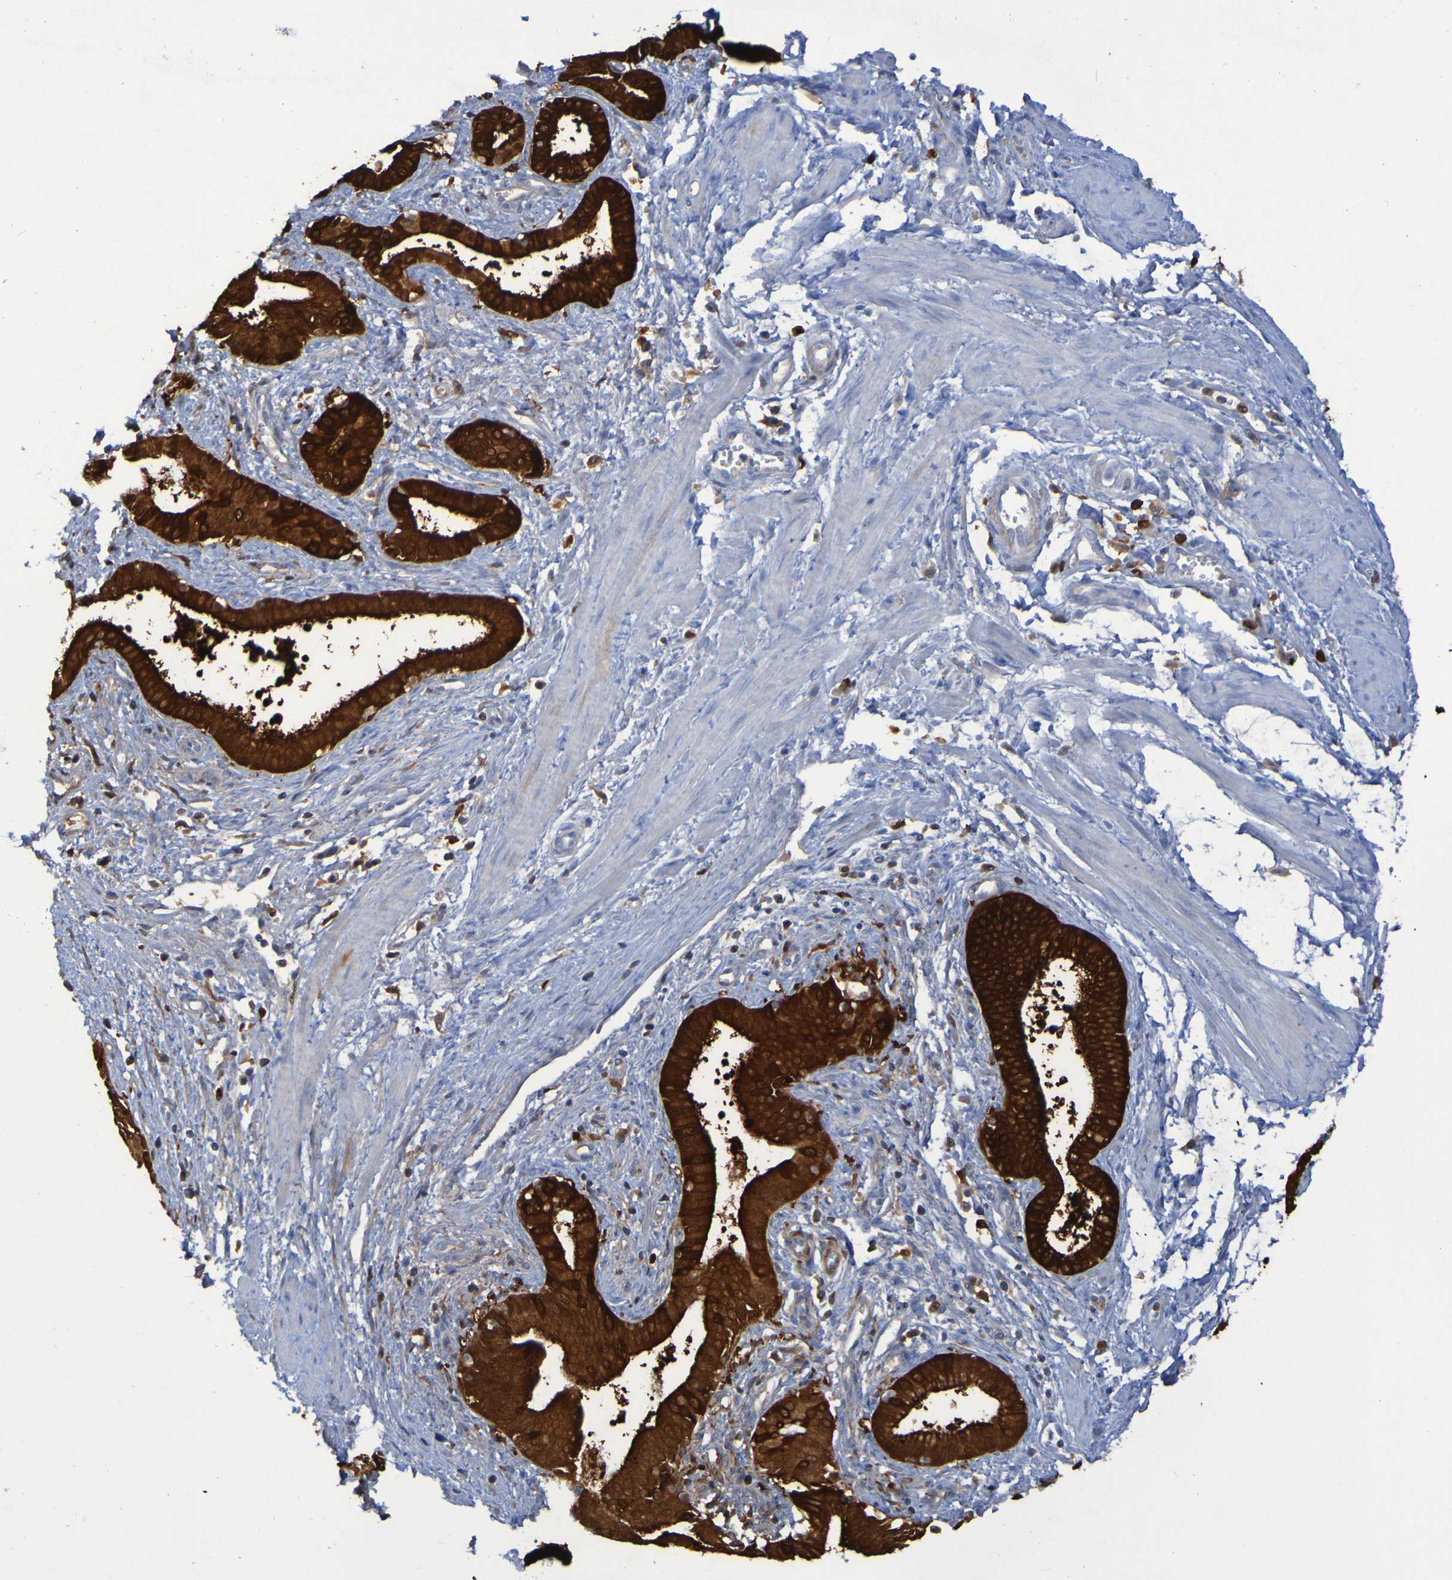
{"staining": {"intensity": "strong", "quantity": ">75%", "location": "cytoplasmic/membranous"}, "tissue": "pancreatic cancer", "cell_type": "Tumor cells", "image_type": "cancer", "snomed": [{"axis": "morphology", "description": "Normal tissue, NOS"}, {"axis": "topography", "description": "Lymph node"}], "caption": "A brown stain shows strong cytoplasmic/membranous positivity of a protein in pancreatic cancer tumor cells. (Brightfield microscopy of DAB IHC at high magnification).", "gene": "MPPE1", "patient": {"sex": "male", "age": 50}}